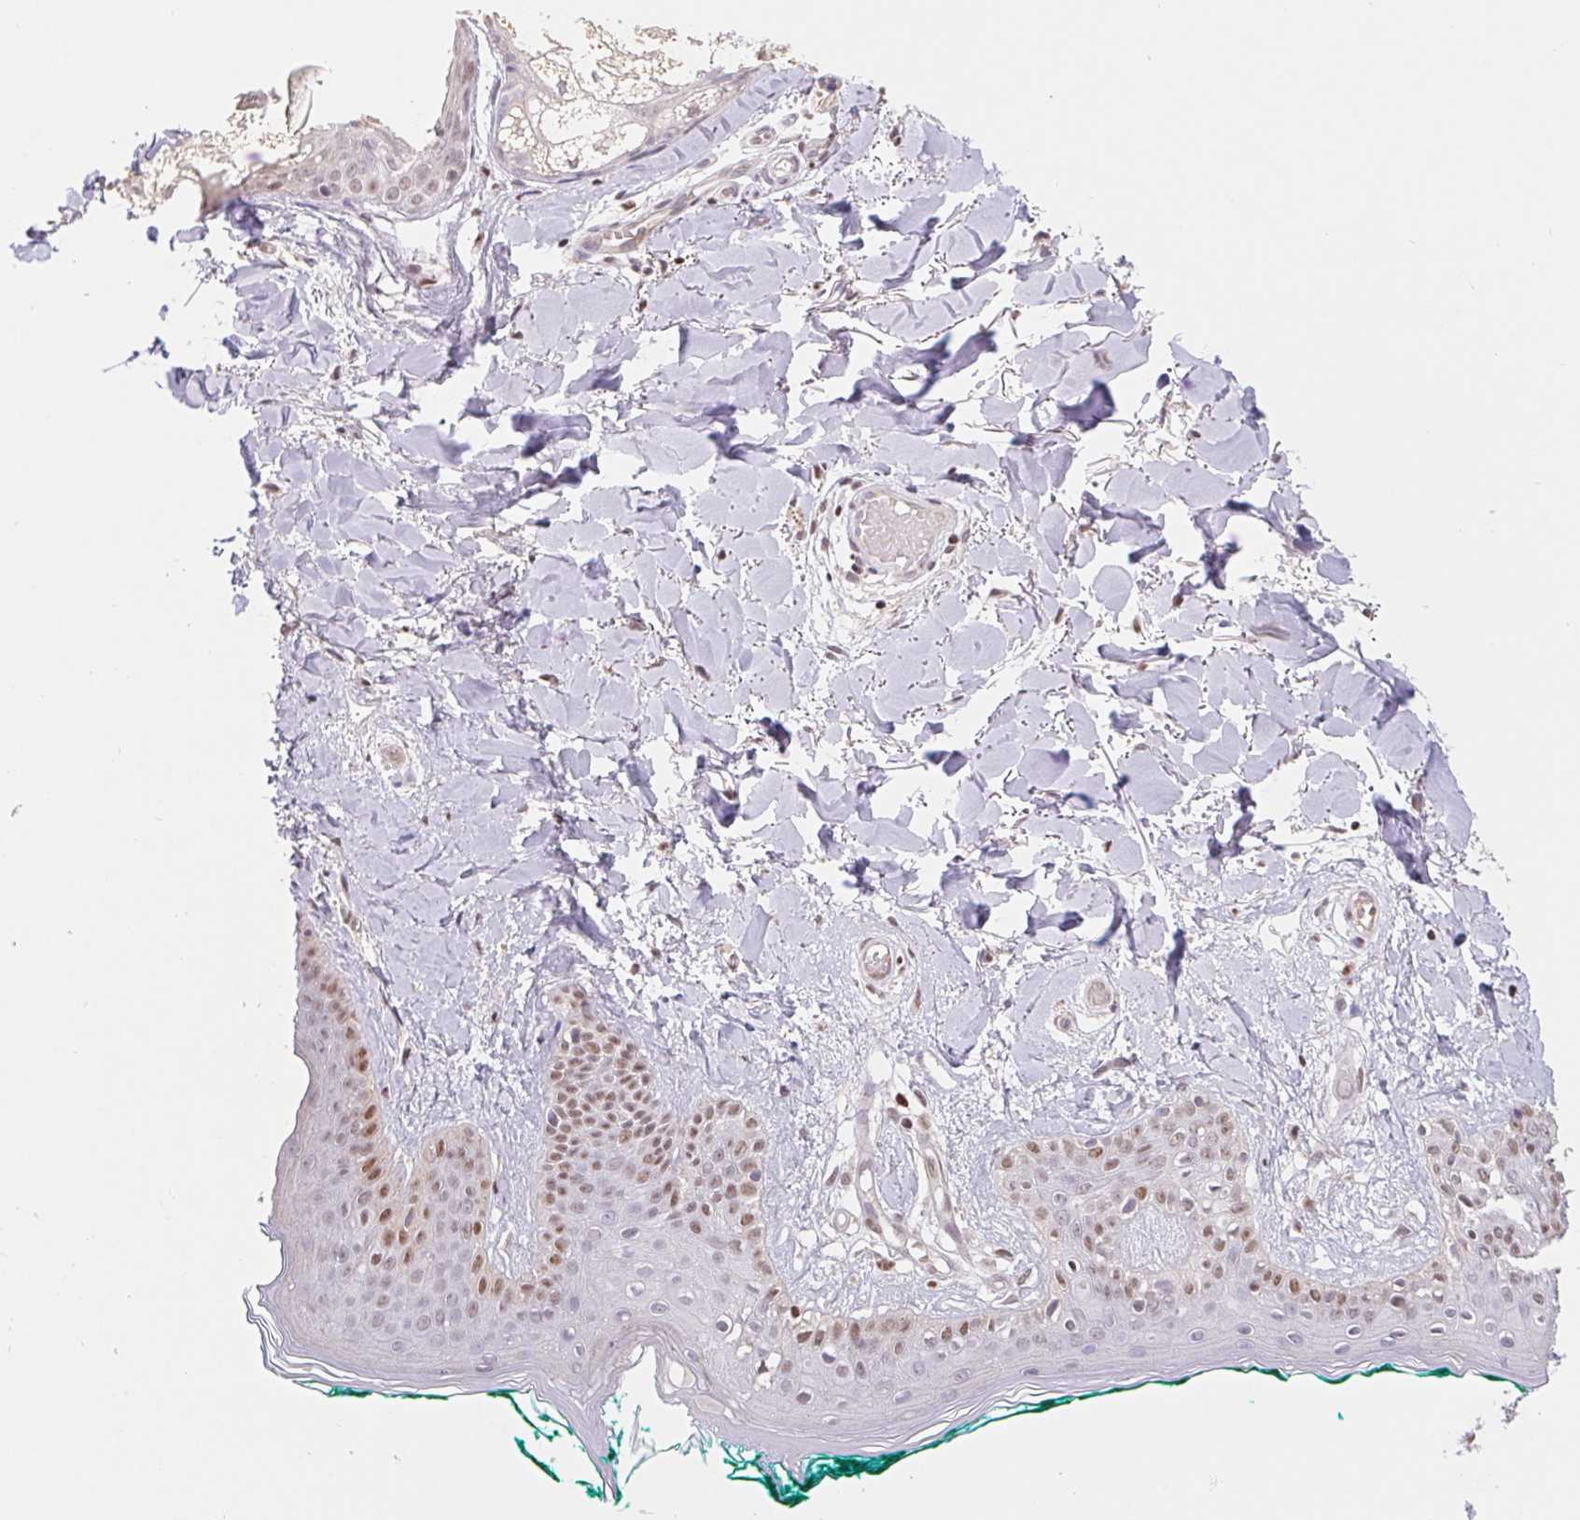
{"staining": {"intensity": "negative", "quantity": "none", "location": "none"}, "tissue": "skin", "cell_type": "Fibroblasts", "image_type": "normal", "snomed": [{"axis": "morphology", "description": "Normal tissue, NOS"}, {"axis": "topography", "description": "Skin"}], "caption": "Immunohistochemistry of benign human skin reveals no staining in fibroblasts. (DAB IHC visualized using brightfield microscopy, high magnification).", "gene": "TRERF1", "patient": {"sex": "female", "age": 34}}